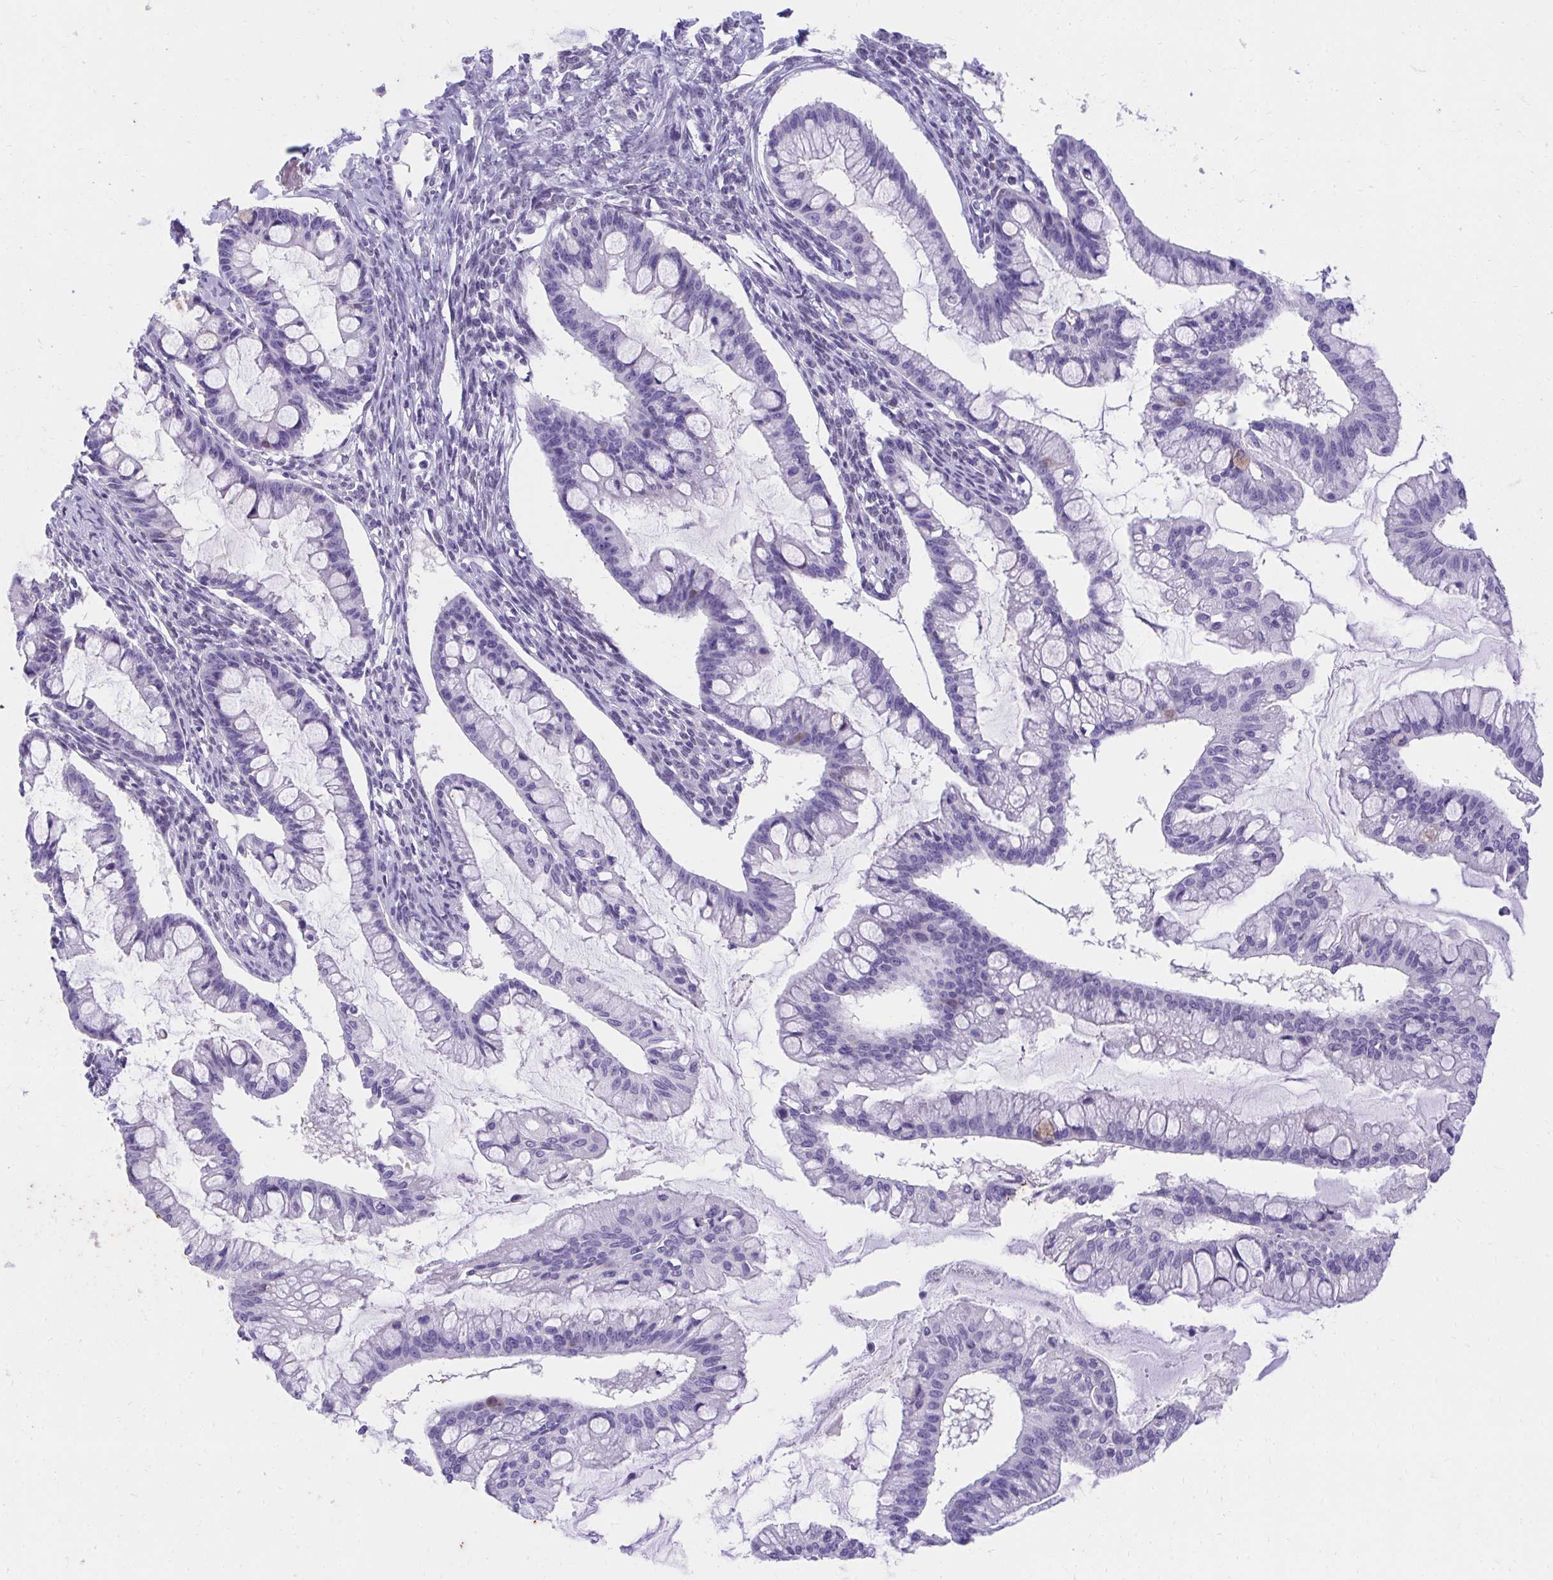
{"staining": {"intensity": "moderate", "quantity": "<25%", "location": "cytoplasmic/membranous"}, "tissue": "ovarian cancer", "cell_type": "Tumor cells", "image_type": "cancer", "snomed": [{"axis": "morphology", "description": "Cystadenocarcinoma, mucinous, NOS"}, {"axis": "topography", "description": "Ovary"}], "caption": "Protein expression by immunohistochemistry (IHC) exhibits moderate cytoplasmic/membranous staining in about <25% of tumor cells in ovarian cancer (mucinous cystadenocarcinoma).", "gene": "KLK1", "patient": {"sex": "female", "age": 73}}